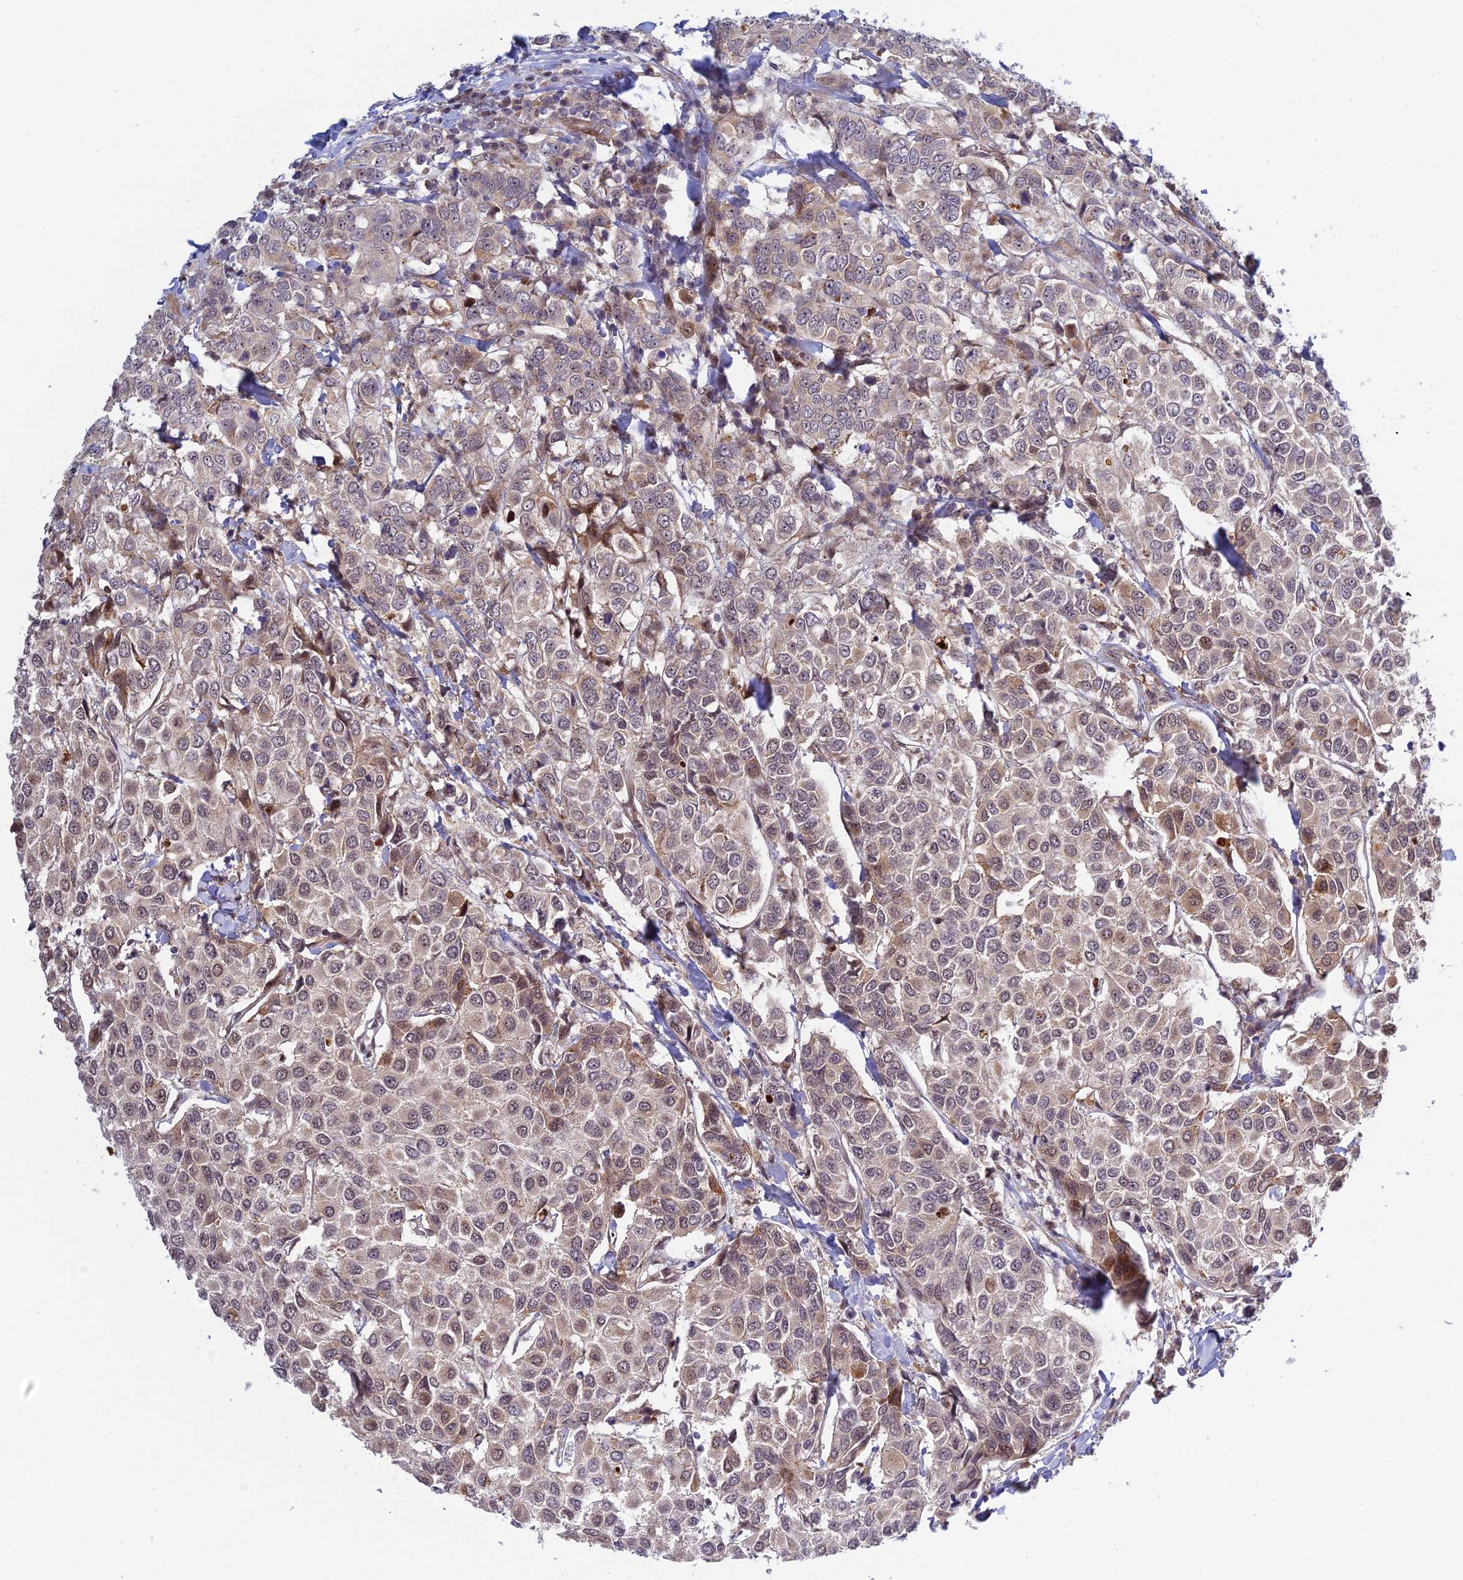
{"staining": {"intensity": "moderate", "quantity": "<25%", "location": "cytoplasmic/membranous,nuclear"}, "tissue": "breast cancer", "cell_type": "Tumor cells", "image_type": "cancer", "snomed": [{"axis": "morphology", "description": "Duct carcinoma"}, {"axis": "topography", "description": "Breast"}], "caption": "Breast cancer was stained to show a protein in brown. There is low levels of moderate cytoplasmic/membranous and nuclear staining in about <25% of tumor cells. (DAB (3,3'-diaminobenzidine) IHC, brown staining for protein, blue staining for nuclei).", "gene": "UFSP2", "patient": {"sex": "female", "age": 55}}